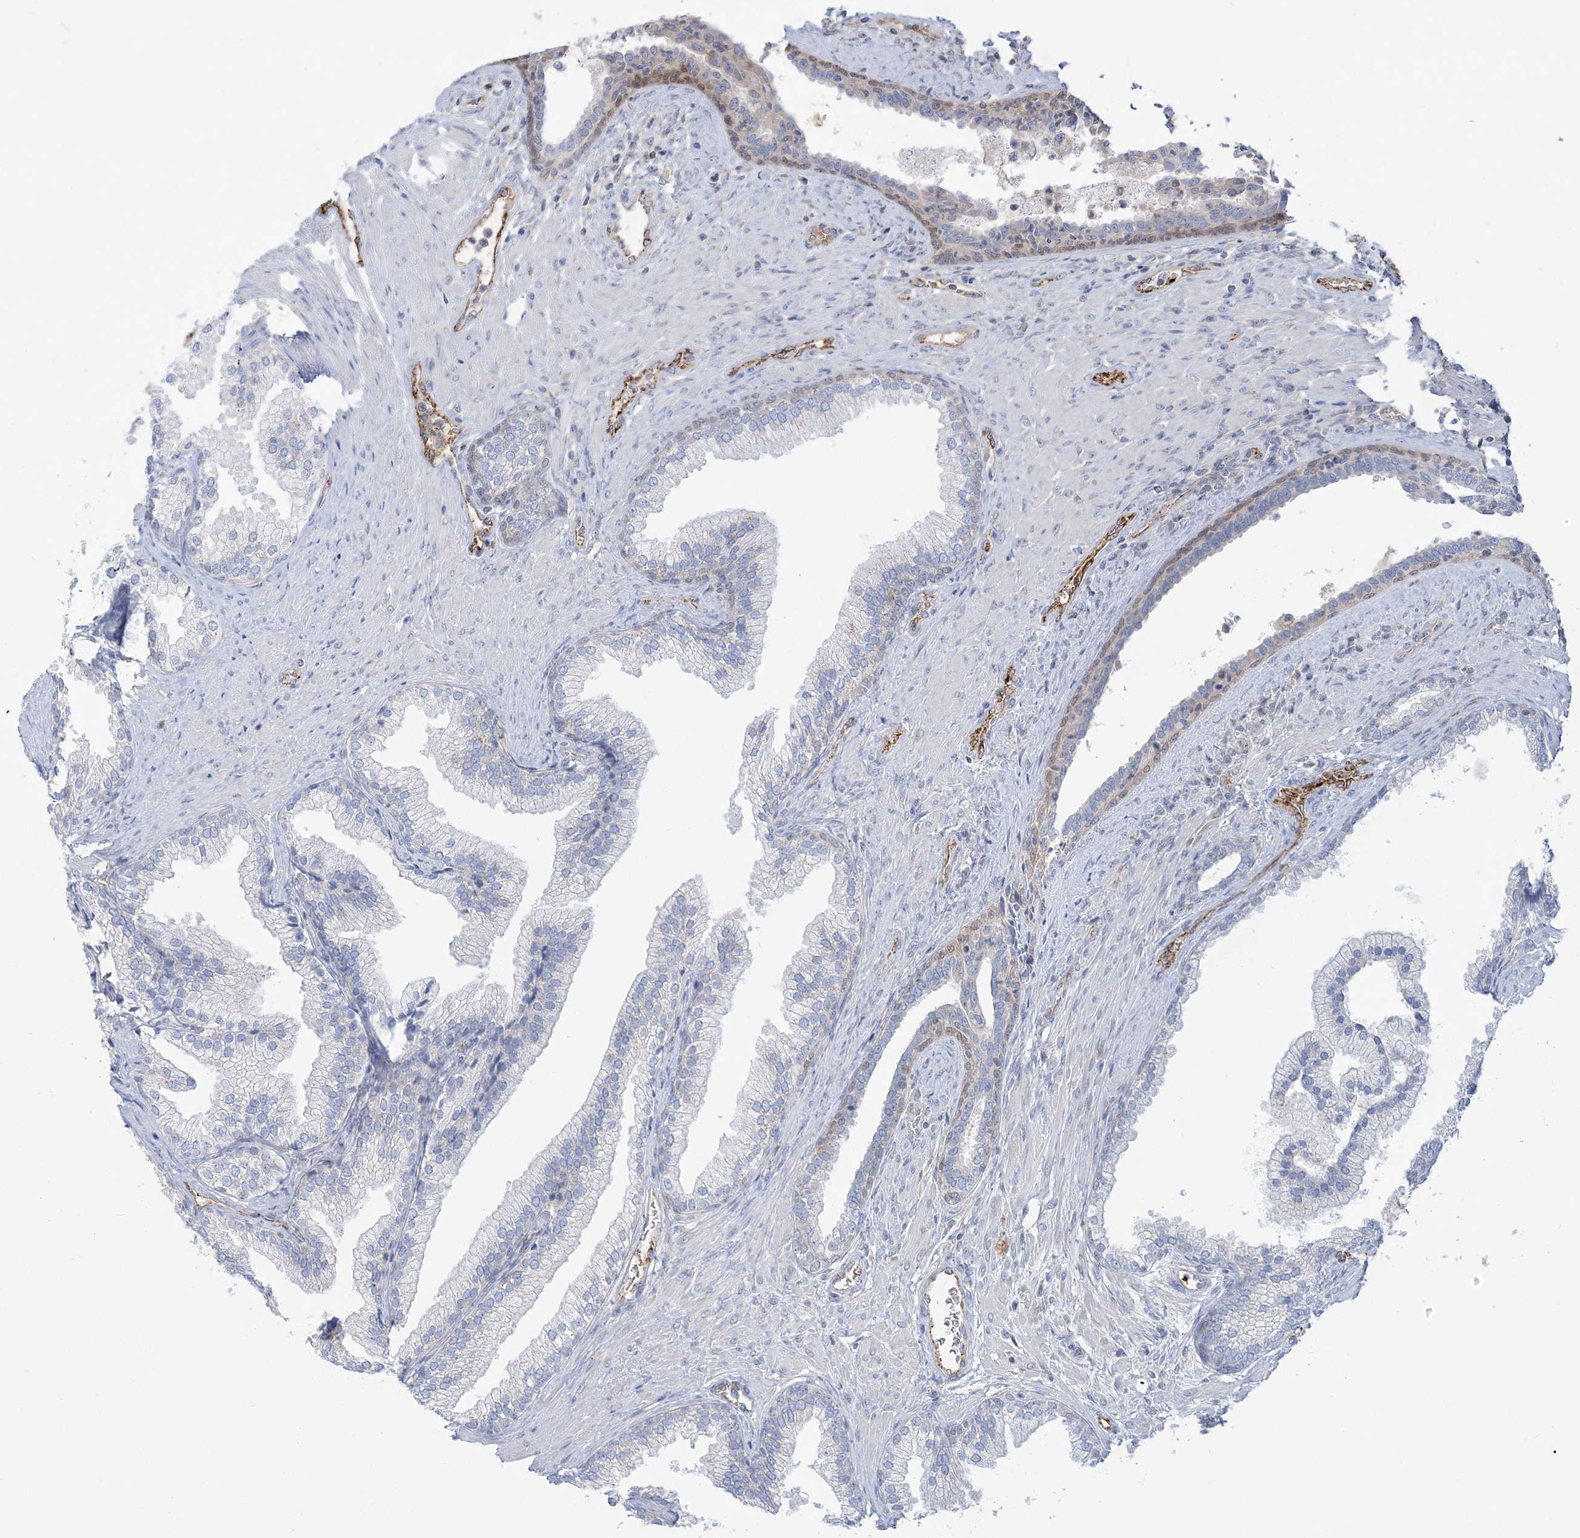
{"staining": {"intensity": "moderate", "quantity": "<25%", "location": "cytoplasmic/membranous,nuclear"}, "tissue": "prostate", "cell_type": "Glandular cells", "image_type": "normal", "snomed": [{"axis": "morphology", "description": "Normal tissue, NOS"}, {"axis": "topography", "description": "Prostate"}], "caption": "Prostate stained with immunohistochemistry (IHC) displays moderate cytoplasmic/membranous,nuclear staining in about <25% of glandular cells.", "gene": "INPP1", "patient": {"sex": "male", "age": 76}}